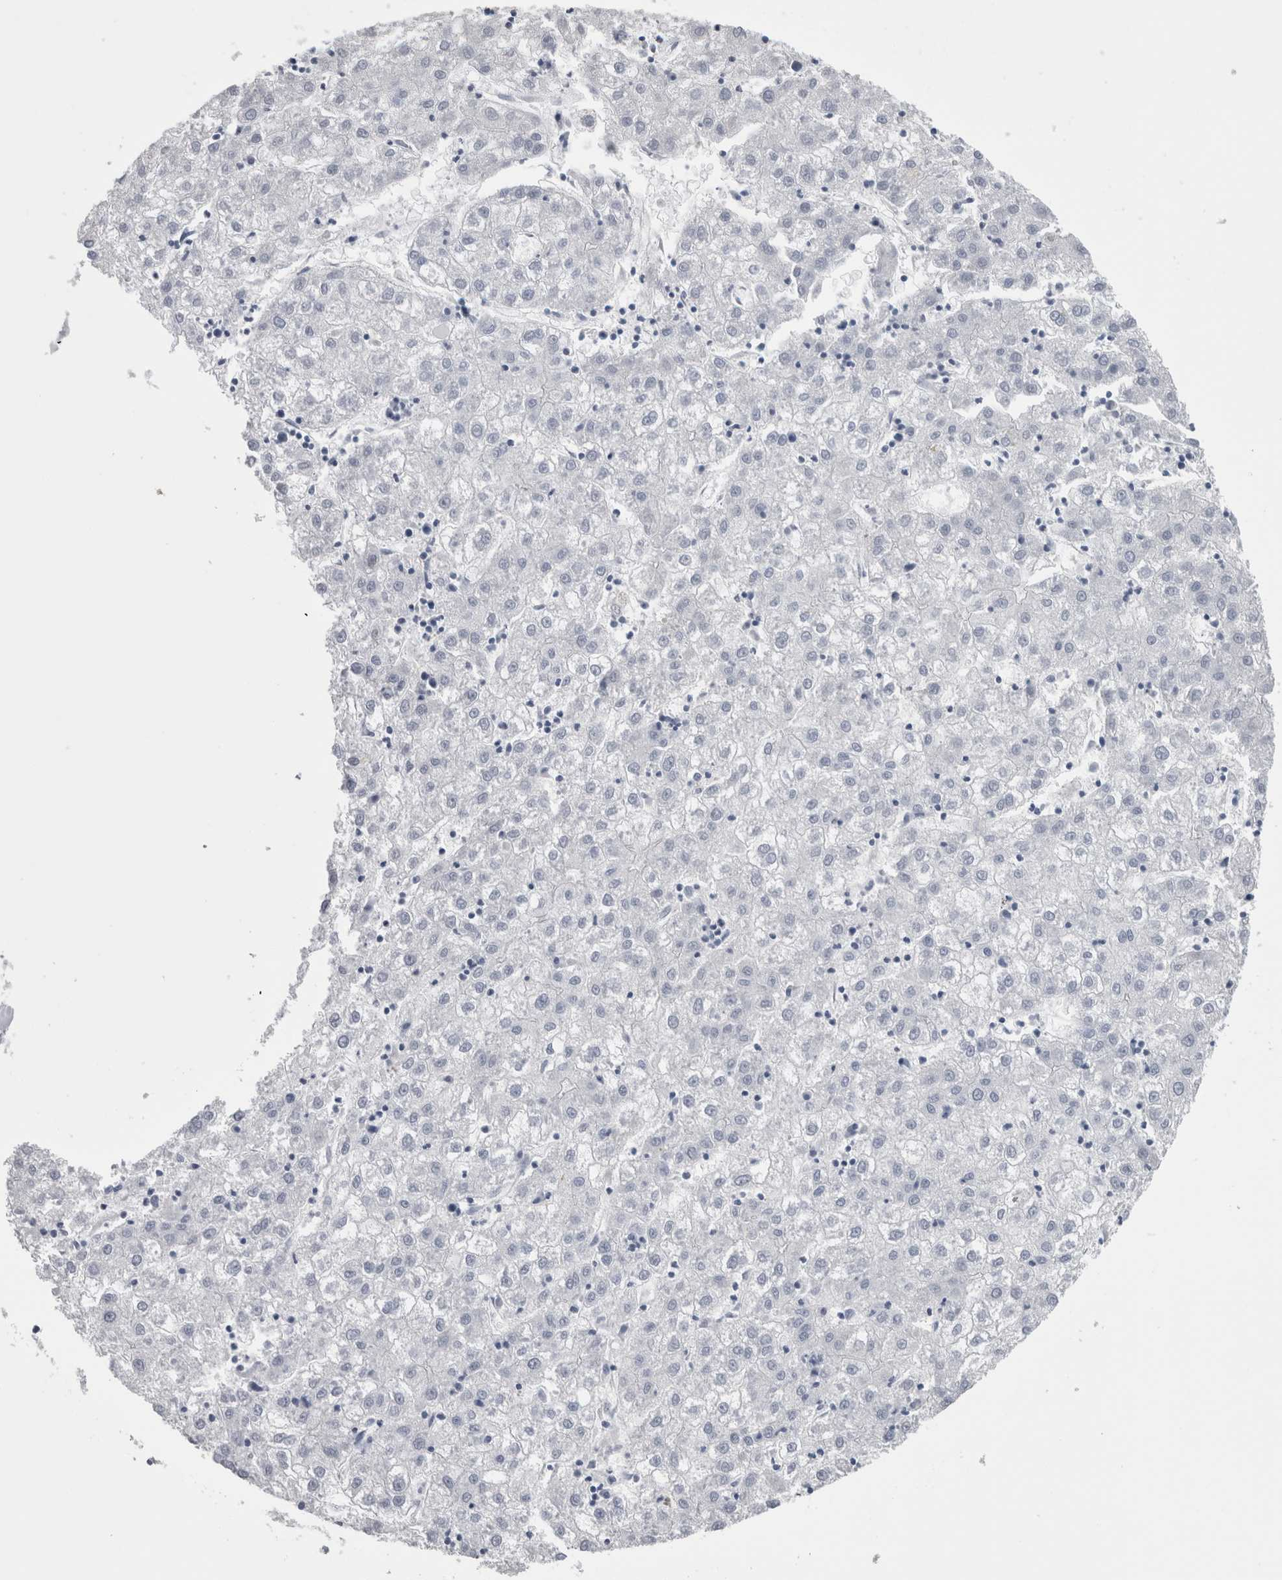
{"staining": {"intensity": "negative", "quantity": "none", "location": "none"}, "tissue": "liver cancer", "cell_type": "Tumor cells", "image_type": "cancer", "snomed": [{"axis": "morphology", "description": "Carcinoma, Hepatocellular, NOS"}, {"axis": "topography", "description": "Liver"}], "caption": "This is a histopathology image of immunohistochemistry (IHC) staining of liver hepatocellular carcinoma, which shows no staining in tumor cells.", "gene": "DCTN6", "patient": {"sex": "male", "age": 72}}